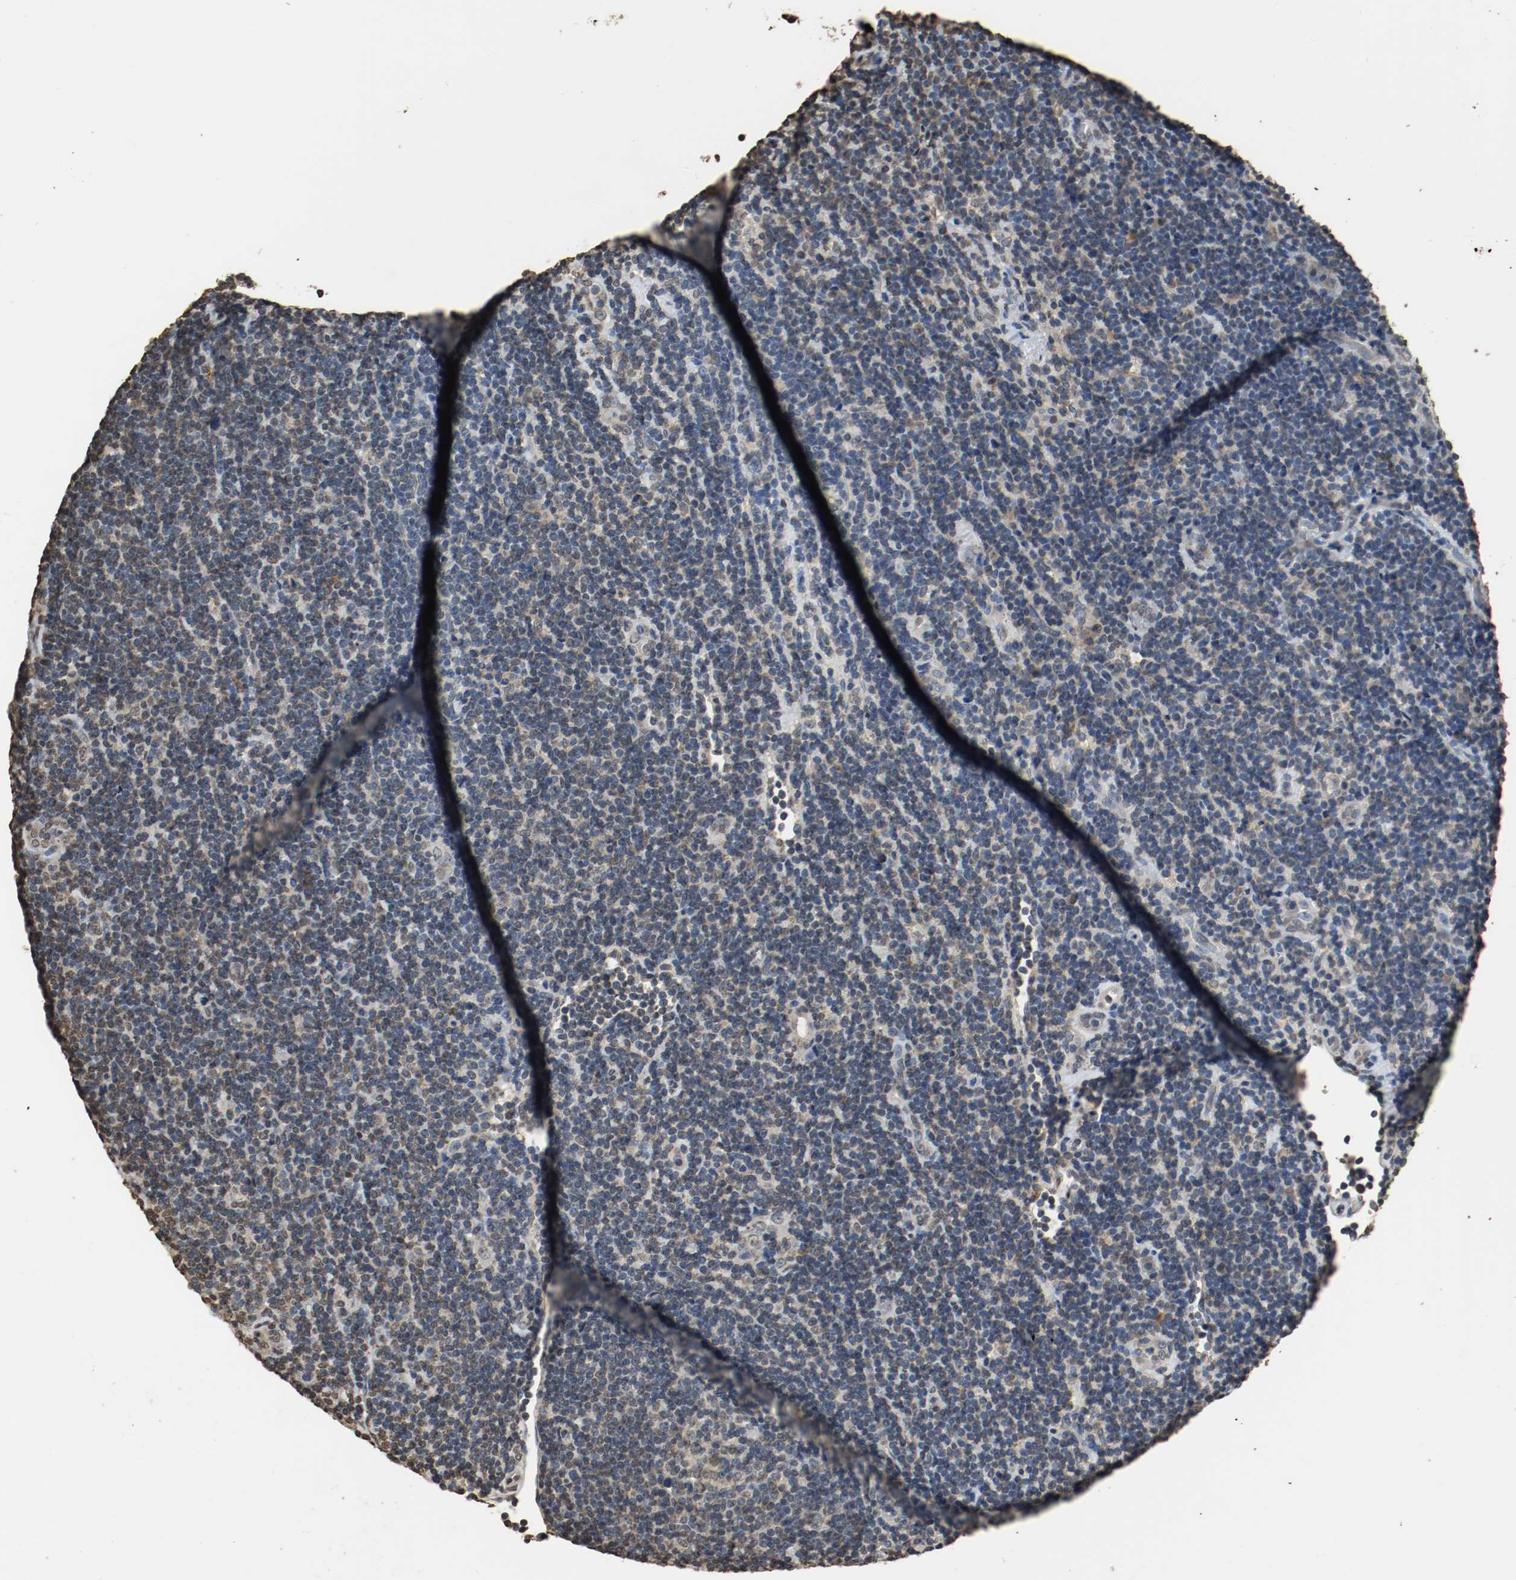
{"staining": {"intensity": "weak", "quantity": "<25%", "location": "cytoplasmic/membranous"}, "tissue": "lymphoma", "cell_type": "Tumor cells", "image_type": "cancer", "snomed": [{"axis": "morphology", "description": "Malignant lymphoma, non-Hodgkin's type, Low grade"}, {"axis": "topography", "description": "Lymph node"}], "caption": "DAB (3,3'-diaminobenzidine) immunohistochemical staining of human malignant lymphoma, non-Hodgkin's type (low-grade) demonstrates no significant positivity in tumor cells.", "gene": "RTN4", "patient": {"sex": "male", "age": 70}}